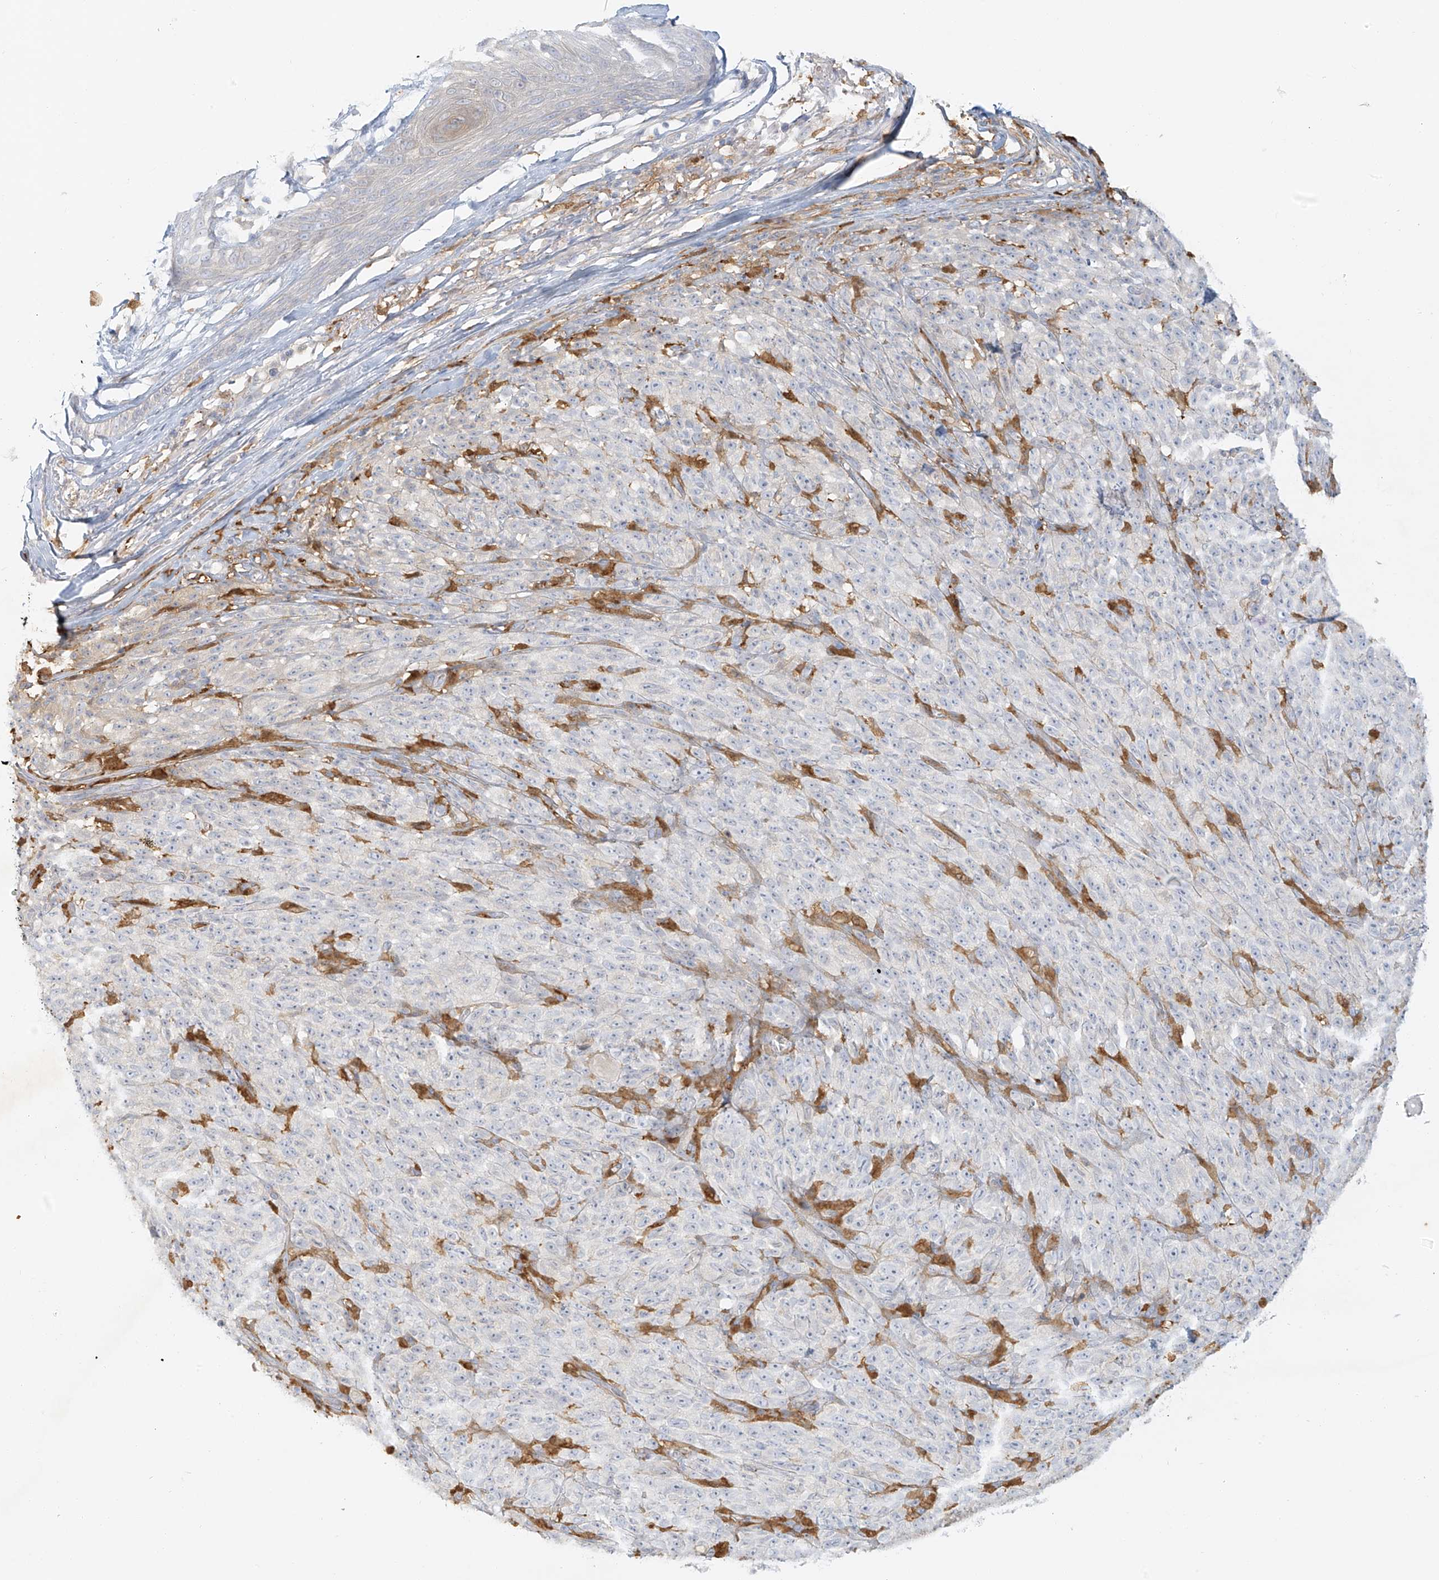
{"staining": {"intensity": "negative", "quantity": "none", "location": "none"}, "tissue": "melanoma", "cell_type": "Tumor cells", "image_type": "cancer", "snomed": [{"axis": "morphology", "description": "Malignant melanoma, NOS"}, {"axis": "topography", "description": "Skin"}], "caption": "Immunohistochemistry (IHC) image of human malignant melanoma stained for a protein (brown), which displays no staining in tumor cells.", "gene": "UPK1B", "patient": {"sex": "female", "age": 82}}